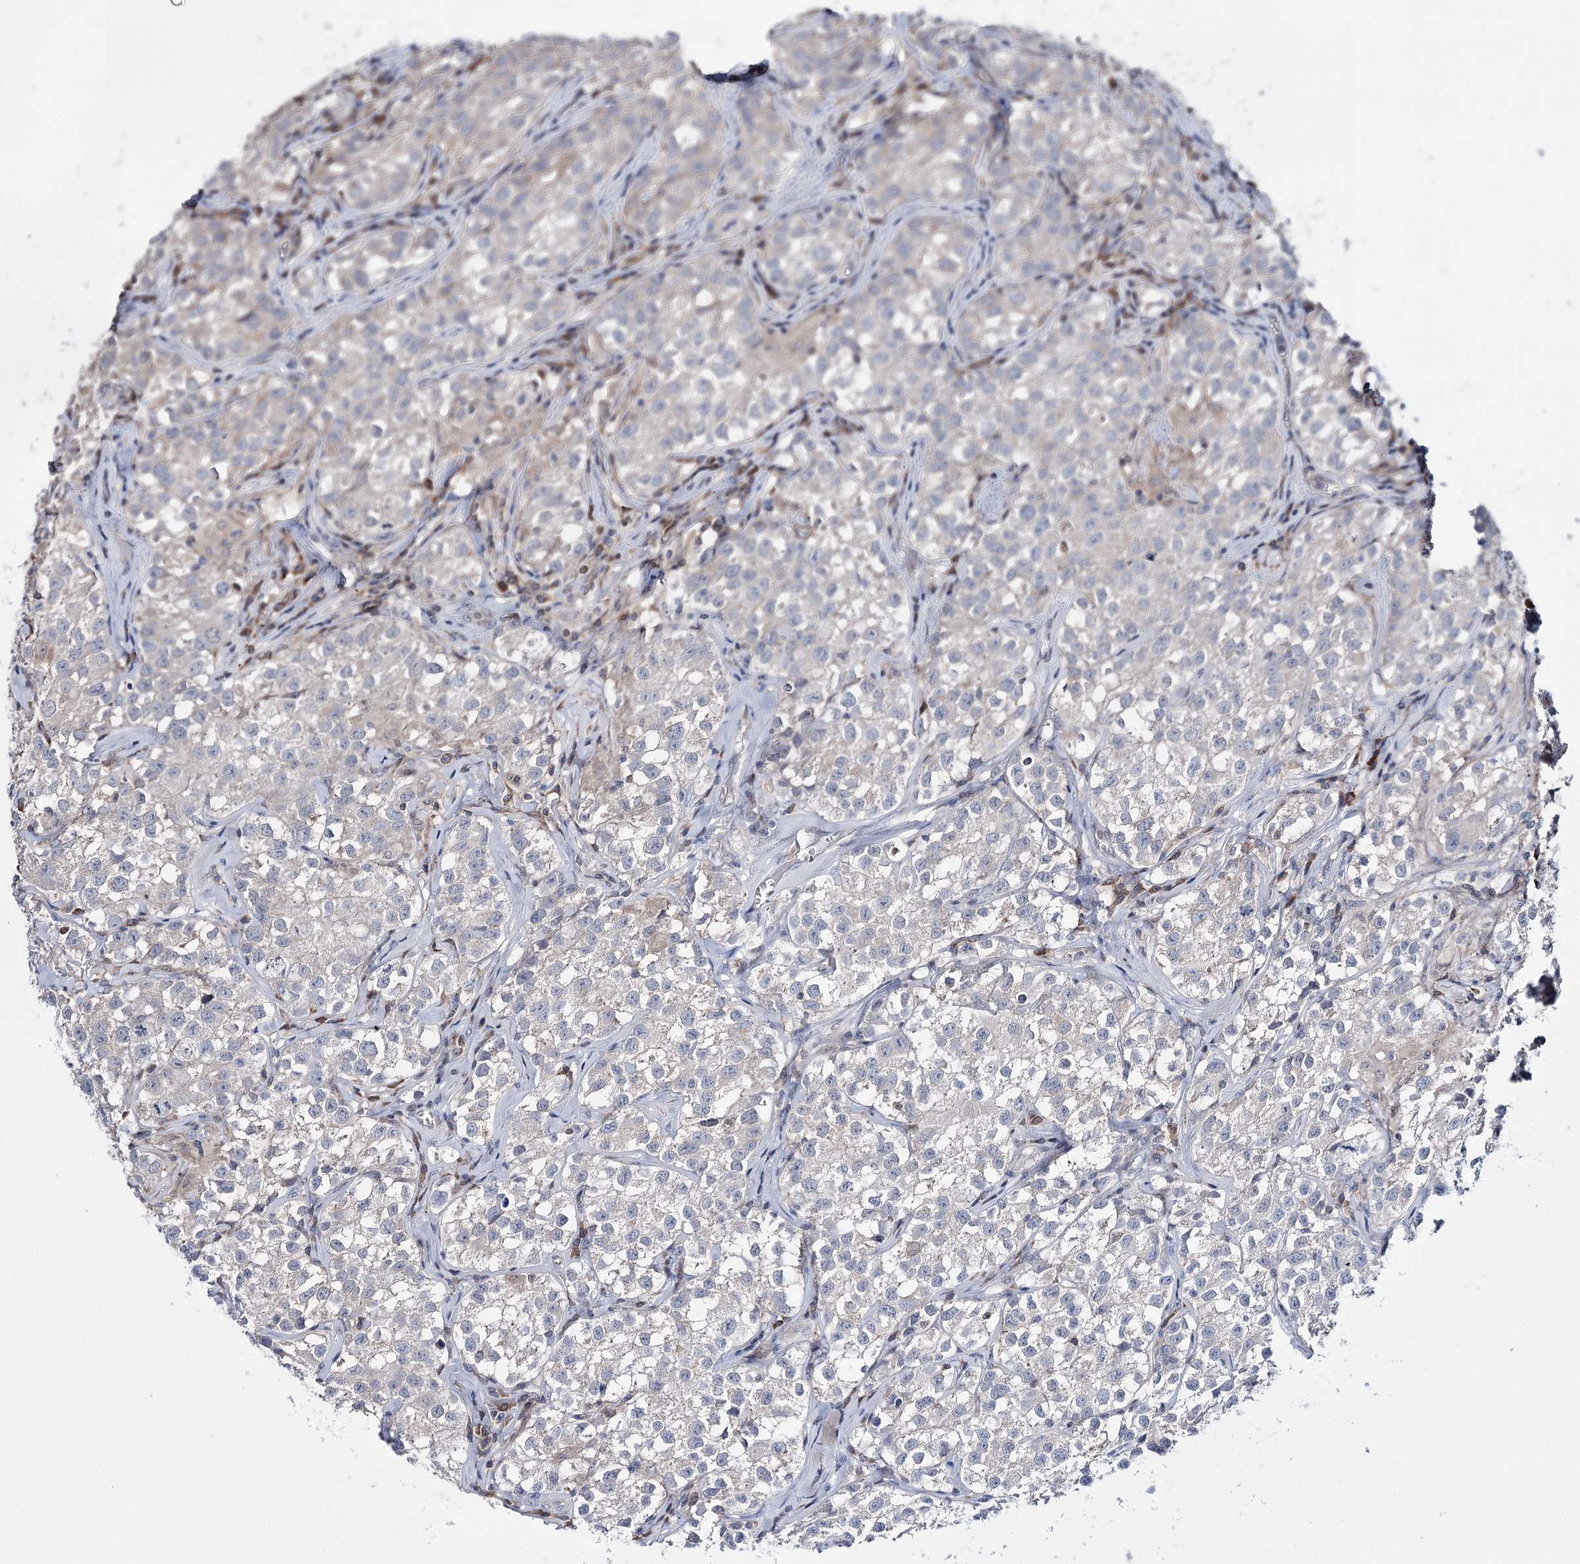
{"staining": {"intensity": "negative", "quantity": "none", "location": "none"}, "tissue": "testis cancer", "cell_type": "Tumor cells", "image_type": "cancer", "snomed": [{"axis": "morphology", "description": "Seminoma, NOS"}, {"axis": "morphology", "description": "Carcinoma, Embryonal, NOS"}, {"axis": "topography", "description": "Testis"}], "caption": "An image of testis embryonal carcinoma stained for a protein shows no brown staining in tumor cells.", "gene": "PTER", "patient": {"sex": "male", "age": 43}}